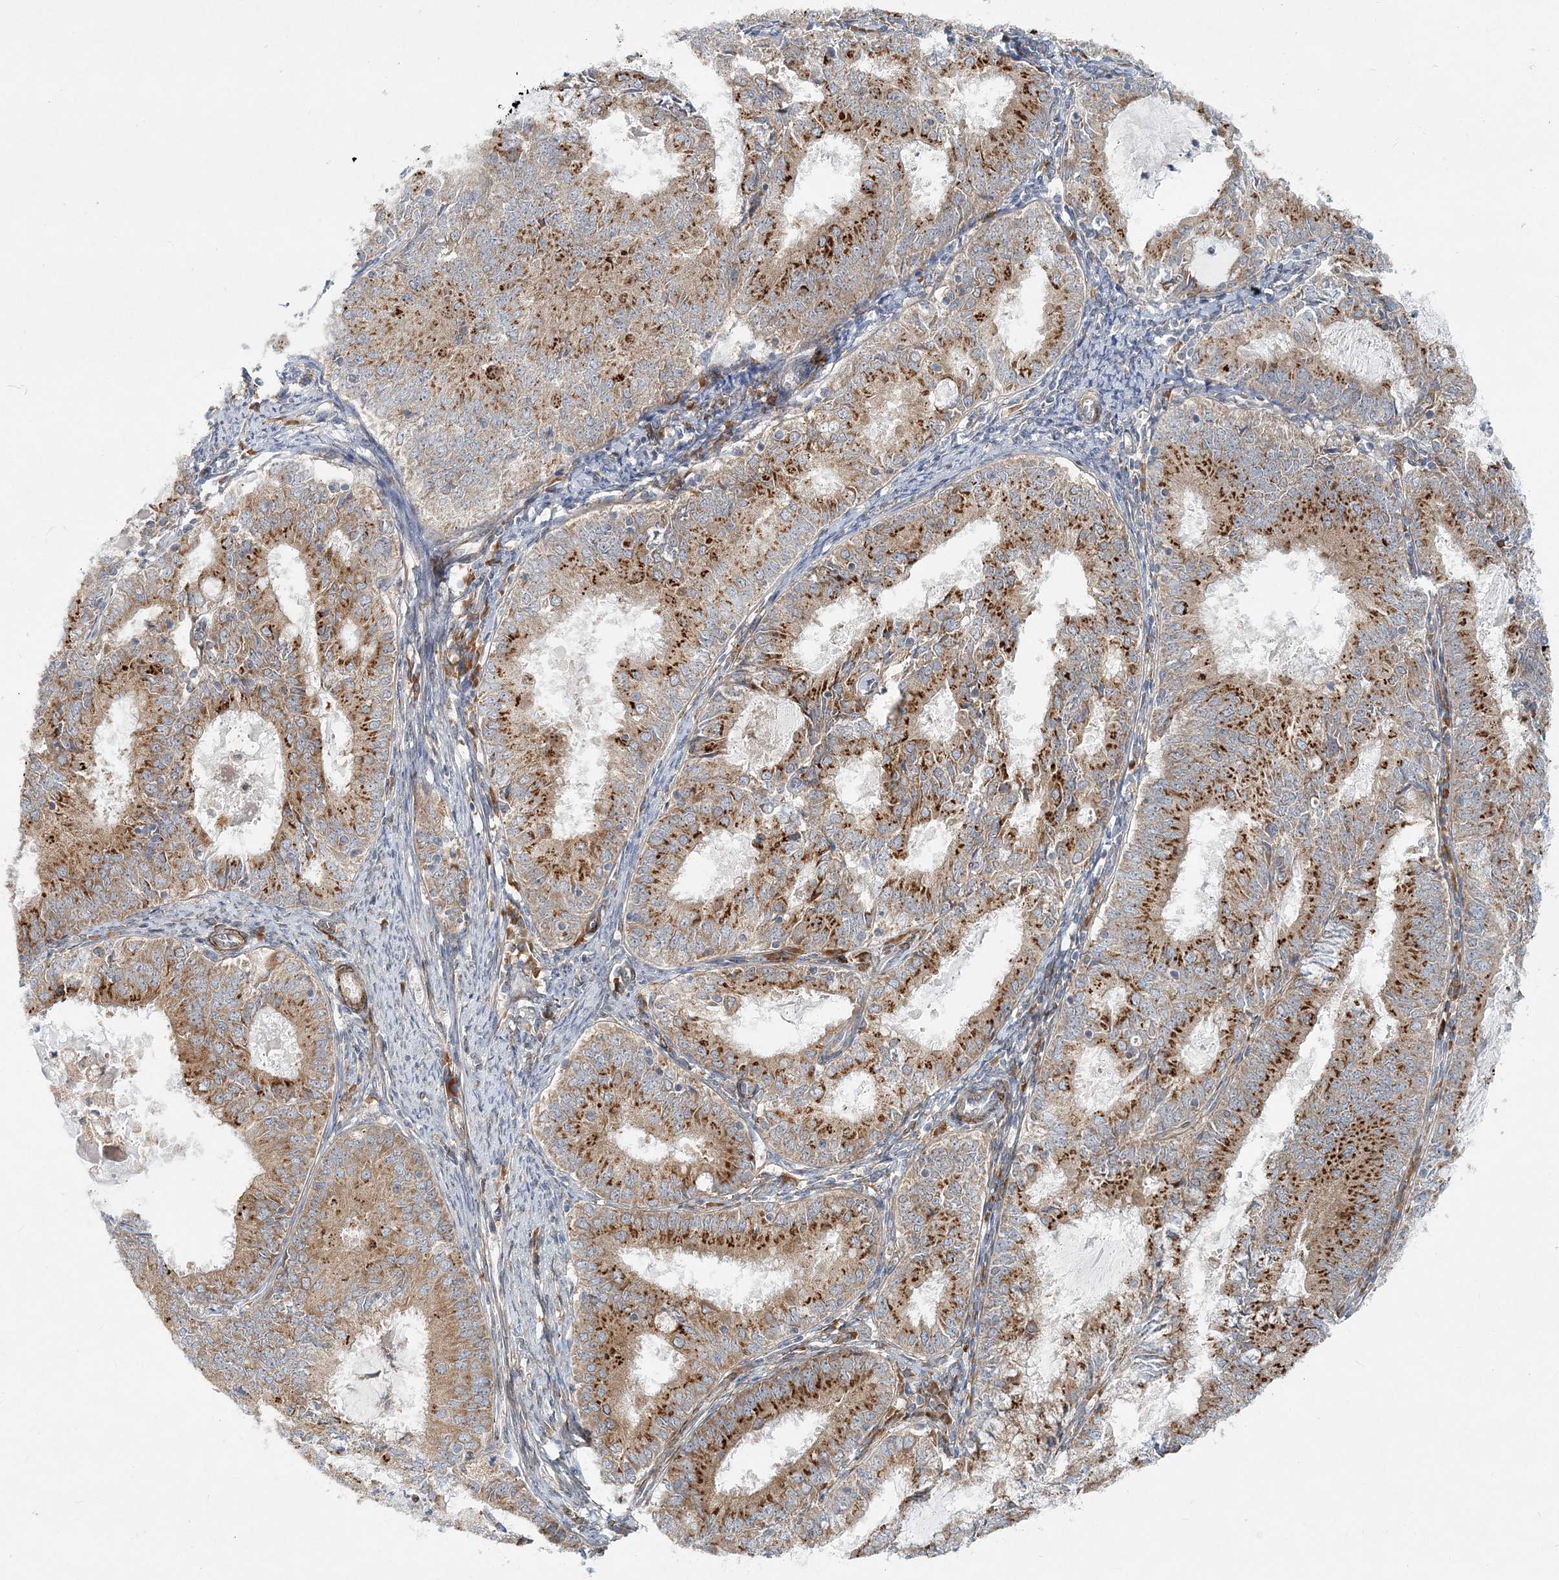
{"staining": {"intensity": "strong", "quantity": "25%-75%", "location": "cytoplasmic/membranous"}, "tissue": "endometrial cancer", "cell_type": "Tumor cells", "image_type": "cancer", "snomed": [{"axis": "morphology", "description": "Adenocarcinoma, NOS"}, {"axis": "topography", "description": "Endometrium"}], "caption": "This photomicrograph displays immunohistochemistry (IHC) staining of human adenocarcinoma (endometrial), with high strong cytoplasmic/membranous expression in about 25%-75% of tumor cells.", "gene": "NBAS", "patient": {"sex": "female", "age": 57}}